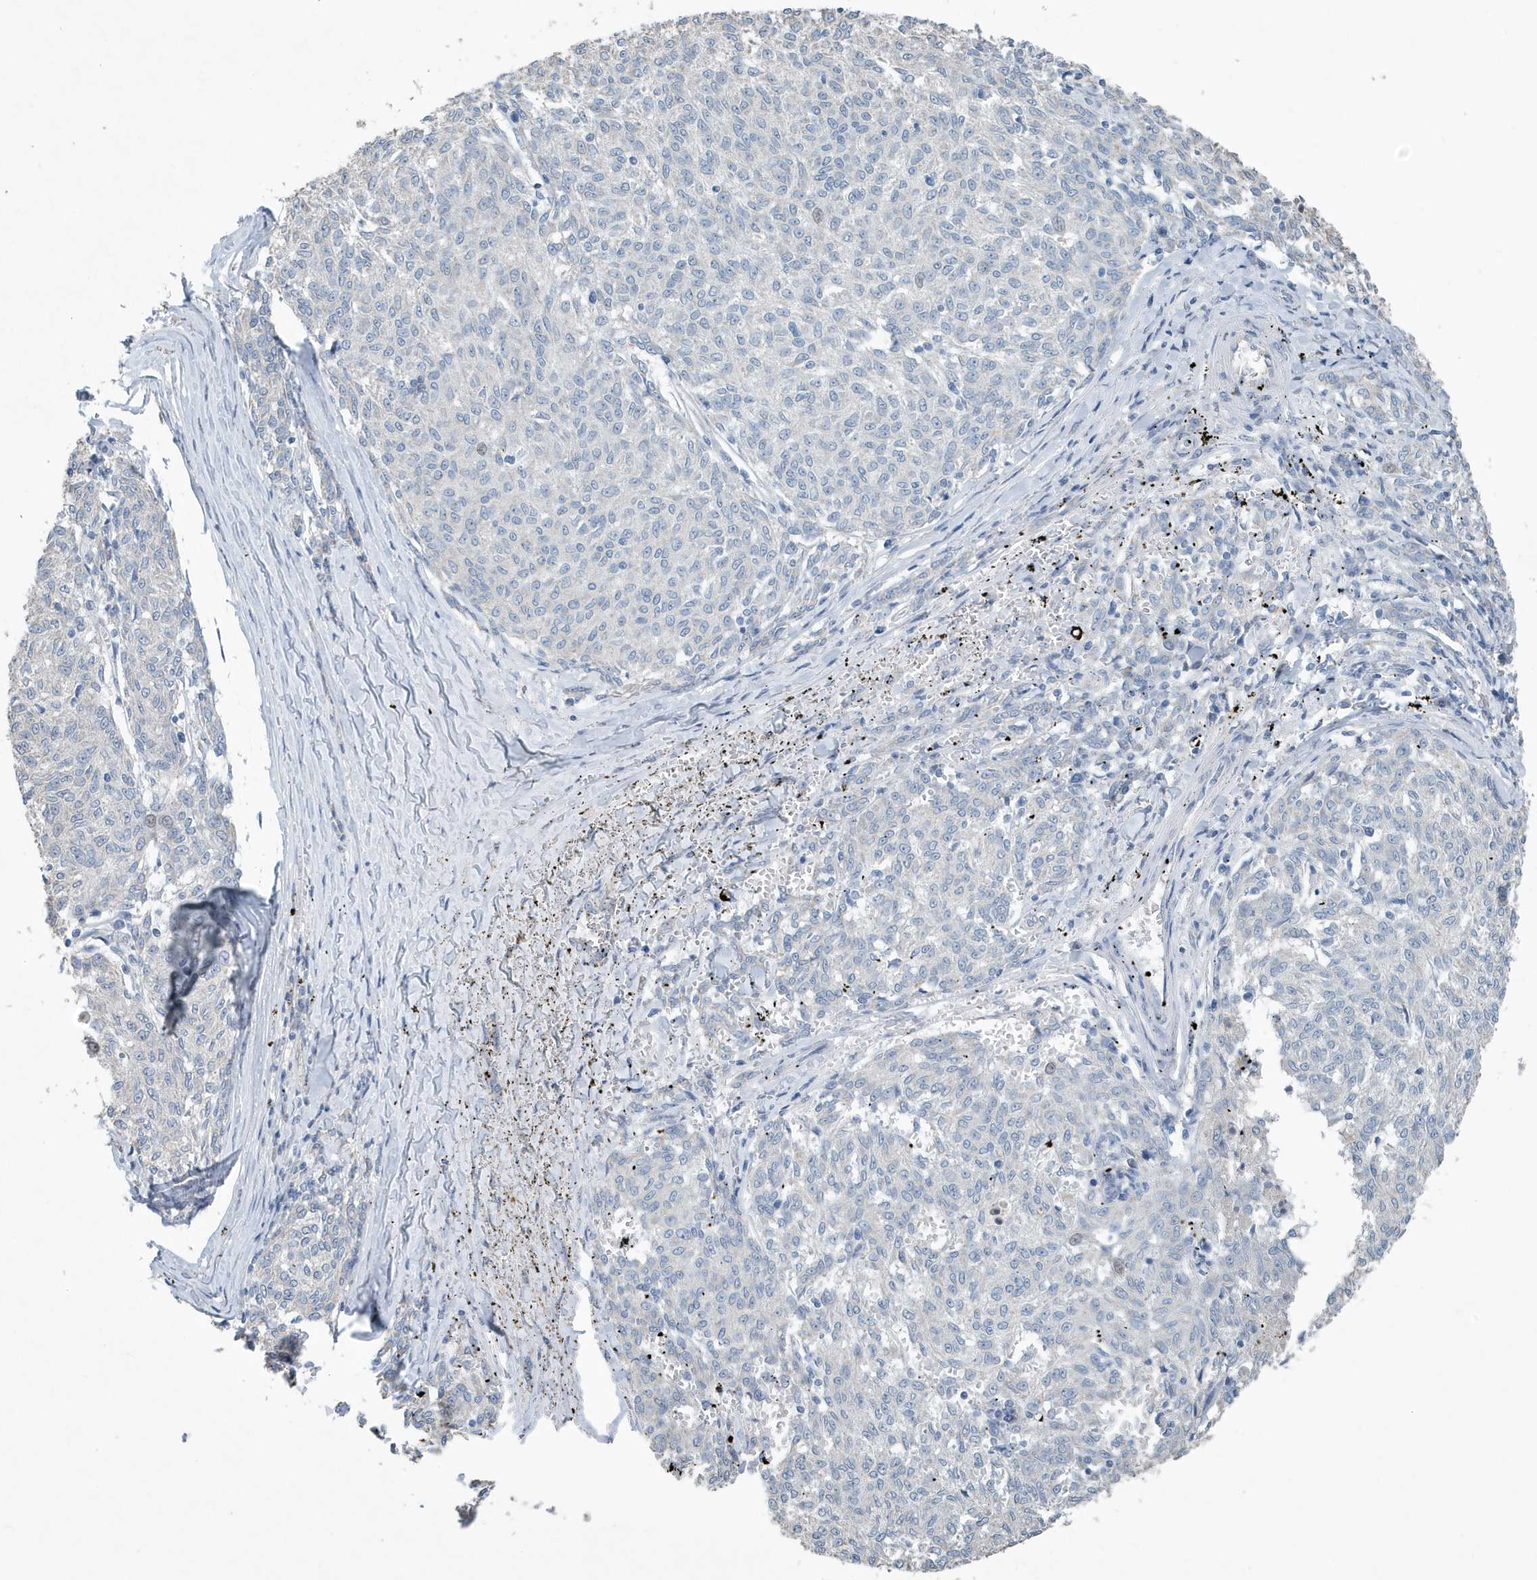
{"staining": {"intensity": "negative", "quantity": "none", "location": "none"}, "tissue": "melanoma", "cell_type": "Tumor cells", "image_type": "cancer", "snomed": [{"axis": "morphology", "description": "Malignant melanoma, NOS"}, {"axis": "topography", "description": "Skin"}], "caption": "This is an immunohistochemistry micrograph of human melanoma. There is no staining in tumor cells.", "gene": "UGT2B4", "patient": {"sex": "female", "age": 72}}